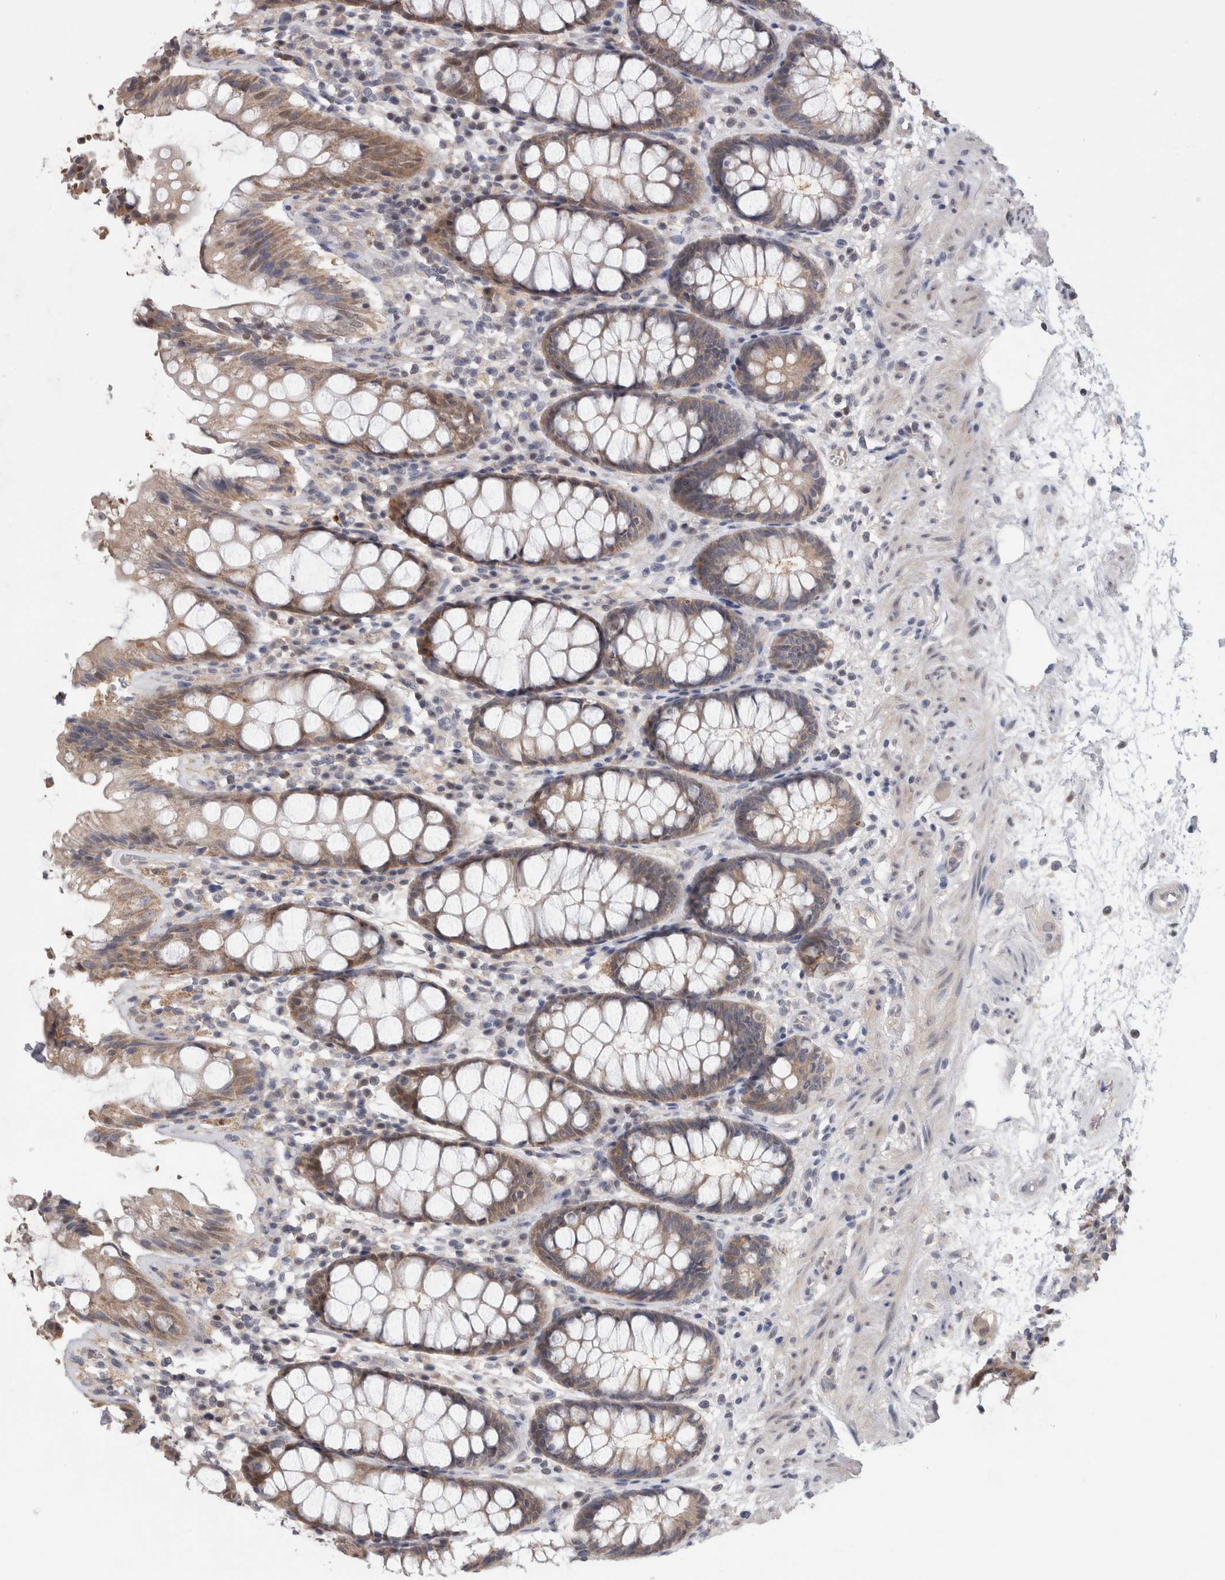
{"staining": {"intensity": "weak", "quantity": "25%-75%", "location": "cytoplasmic/membranous"}, "tissue": "rectum", "cell_type": "Glandular cells", "image_type": "normal", "snomed": [{"axis": "morphology", "description": "Normal tissue, NOS"}, {"axis": "topography", "description": "Rectum"}], "caption": "DAB immunohistochemical staining of normal rectum displays weak cytoplasmic/membranous protein expression in approximately 25%-75% of glandular cells. (brown staining indicates protein expression, while blue staining denotes nuclei).", "gene": "PIGP", "patient": {"sex": "male", "age": 64}}